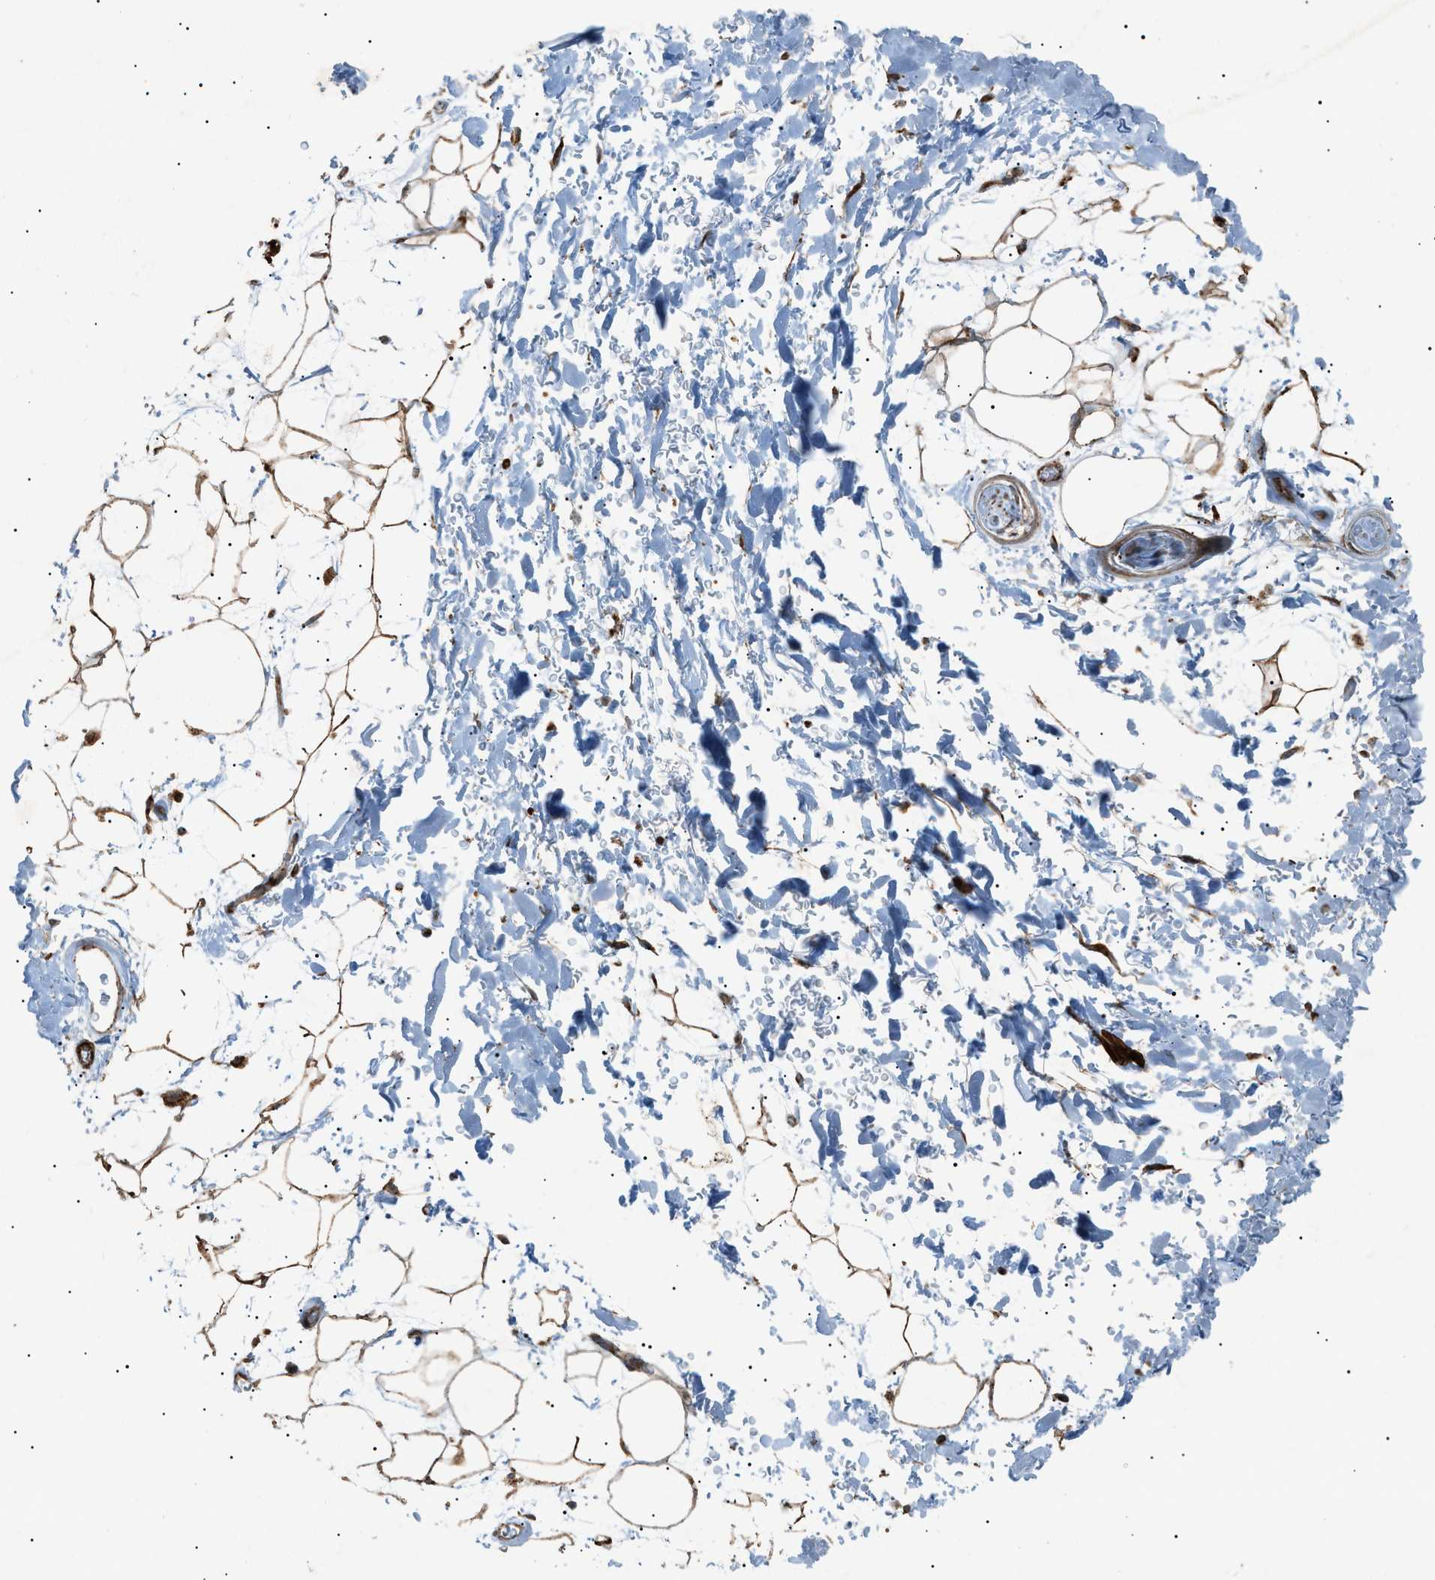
{"staining": {"intensity": "strong", "quantity": ">75%", "location": "cytoplasmic/membranous"}, "tissue": "adipose tissue", "cell_type": "Adipocytes", "image_type": "normal", "snomed": [{"axis": "morphology", "description": "Normal tissue, NOS"}, {"axis": "topography", "description": "Soft tissue"}], "caption": "Strong cytoplasmic/membranous protein staining is identified in about >75% of adipocytes in adipose tissue.", "gene": "C1GALT1C1", "patient": {"sex": "male", "age": 72}}